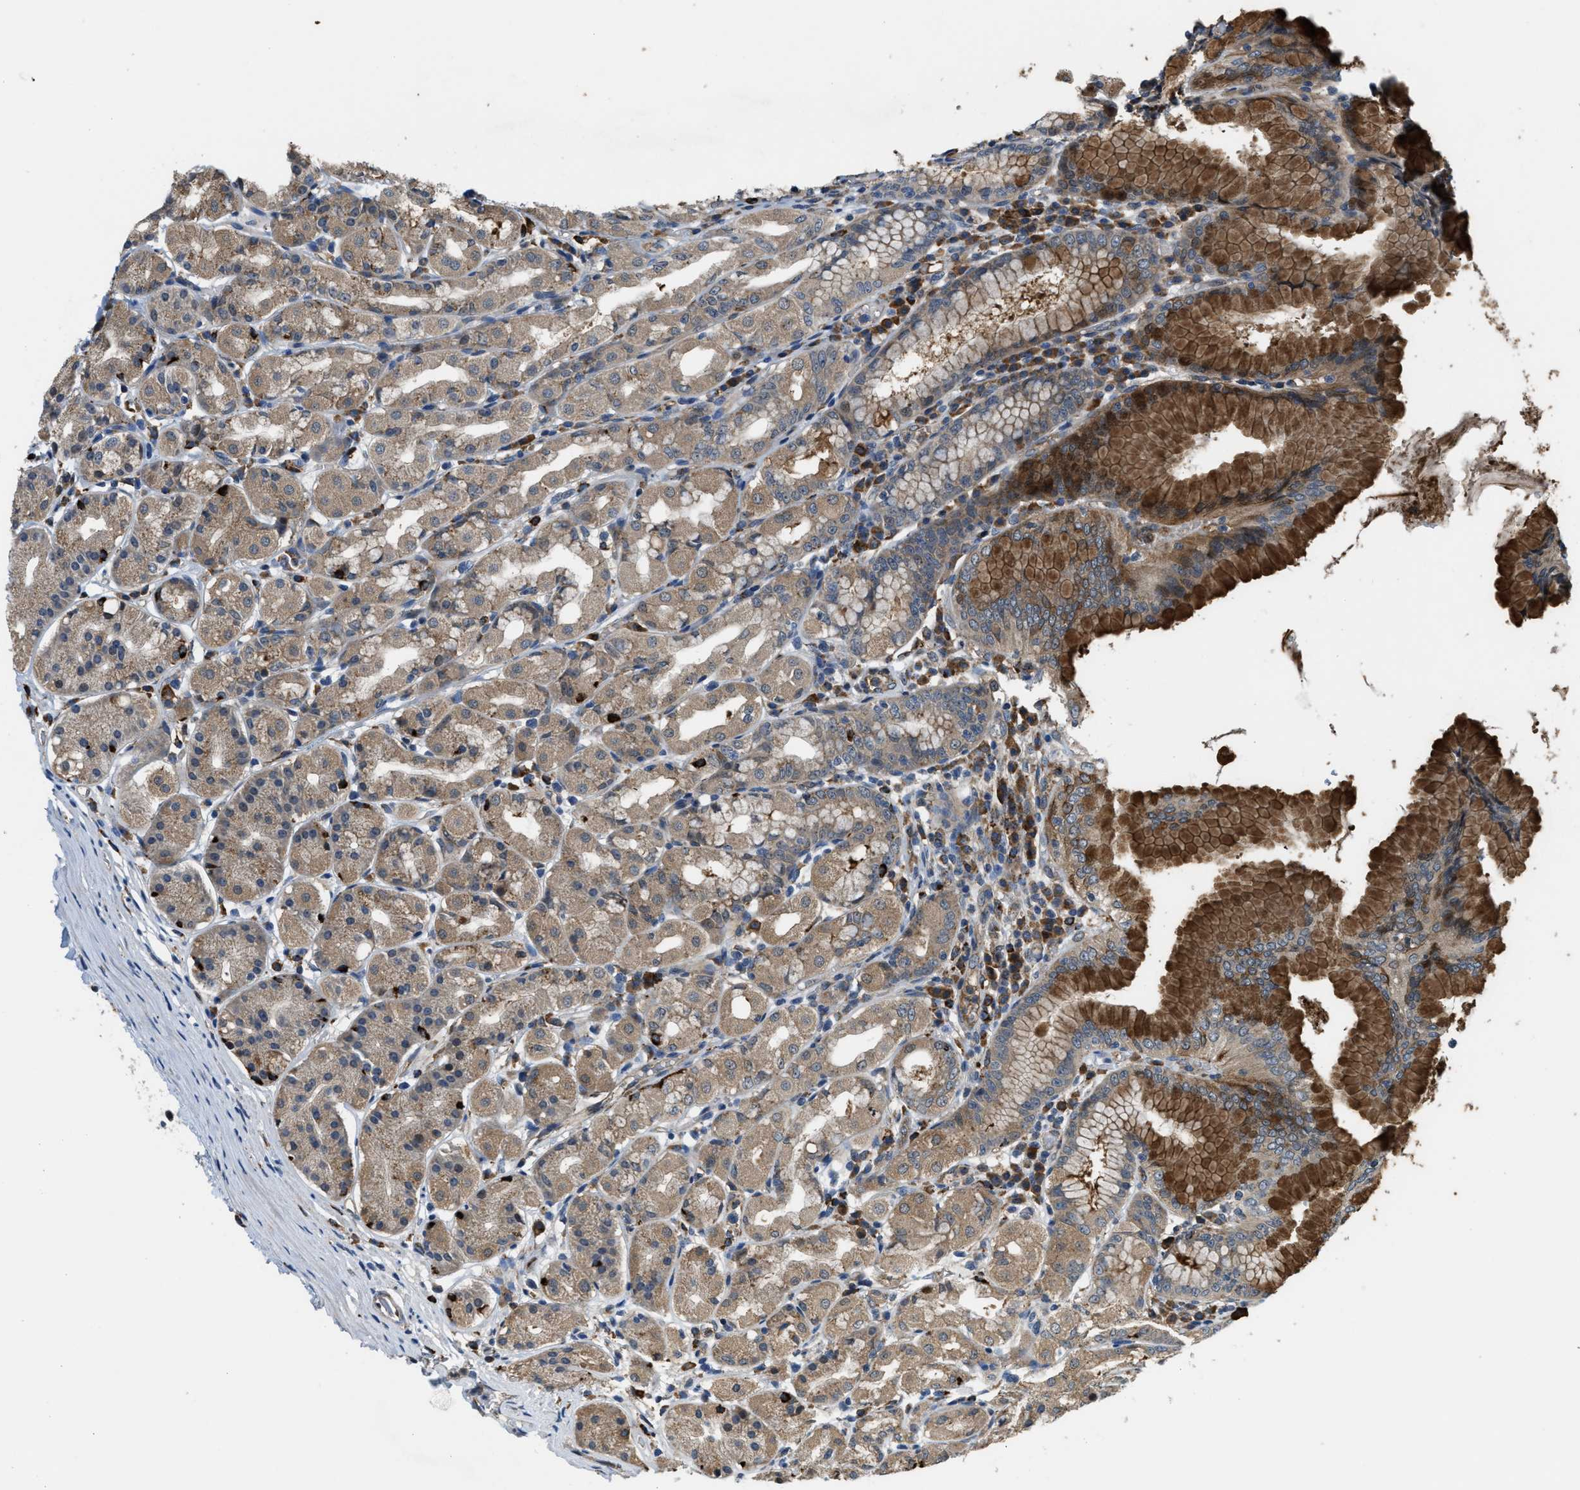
{"staining": {"intensity": "moderate", "quantity": ">75%", "location": "cytoplasmic/membranous"}, "tissue": "stomach", "cell_type": "Glandular cells", "image_type": "normal", "snomed": [{"axis": "morphology", "description": "Normal tissue, NOS"}, {"axis": "topography", "description": "Stomach"}, {"axis": "topography", "description": "Stomach, lower"}], "caption": "The histopathology image displays staining of unremarkable stomach, revealing moderate cytoplasmic/membranous protein staining (brown color) within glandular cells. (DAB = brown stain, brightfield microscopy at high magnification).", "gene": "STARD3NL", "patient": {"sex": "female", "age": 56}}